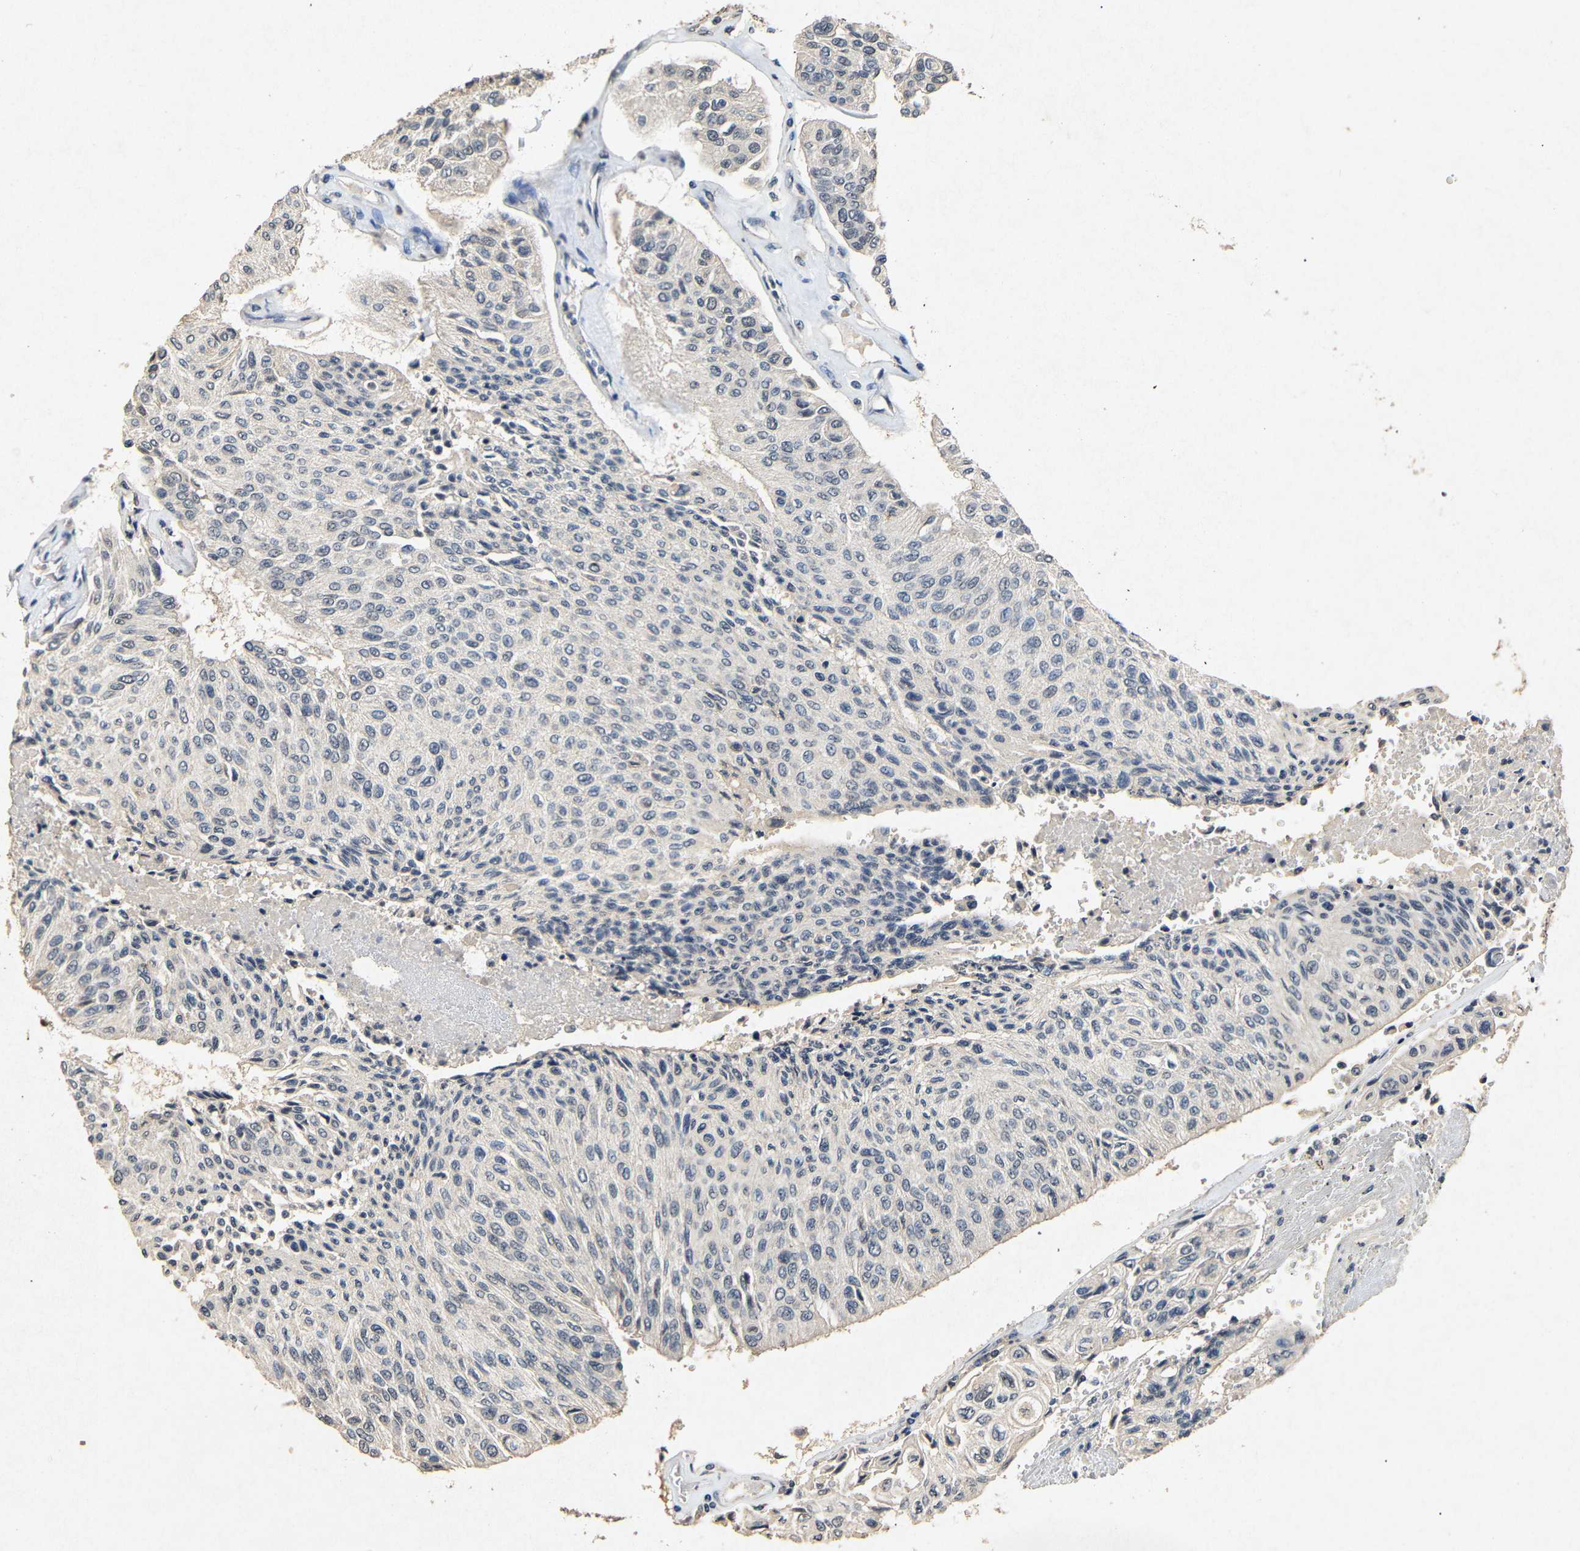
{"staining": {"intensity": "moderate", "quantity": "25%-75%", "location": "nuclear"}, "tissue": "urothelial cancer", "cell_type": "Tumor cells", "image_type": "cancer", "snomed": [{"axis": "morphology", "description": "Urothelial carcinoma, High grade"}, {"axis": "topography", "description": "Urinary bladder"}], "caption": "A photomicrograph showing moderate nuclear positivity in approximately 25%-75% of tumor cells in urothelial carcinoma (high-grade), as visualized by brown immunohistochemical staining.", "gene": "PARN", "patient": {"sex": "male", "age": 66}}